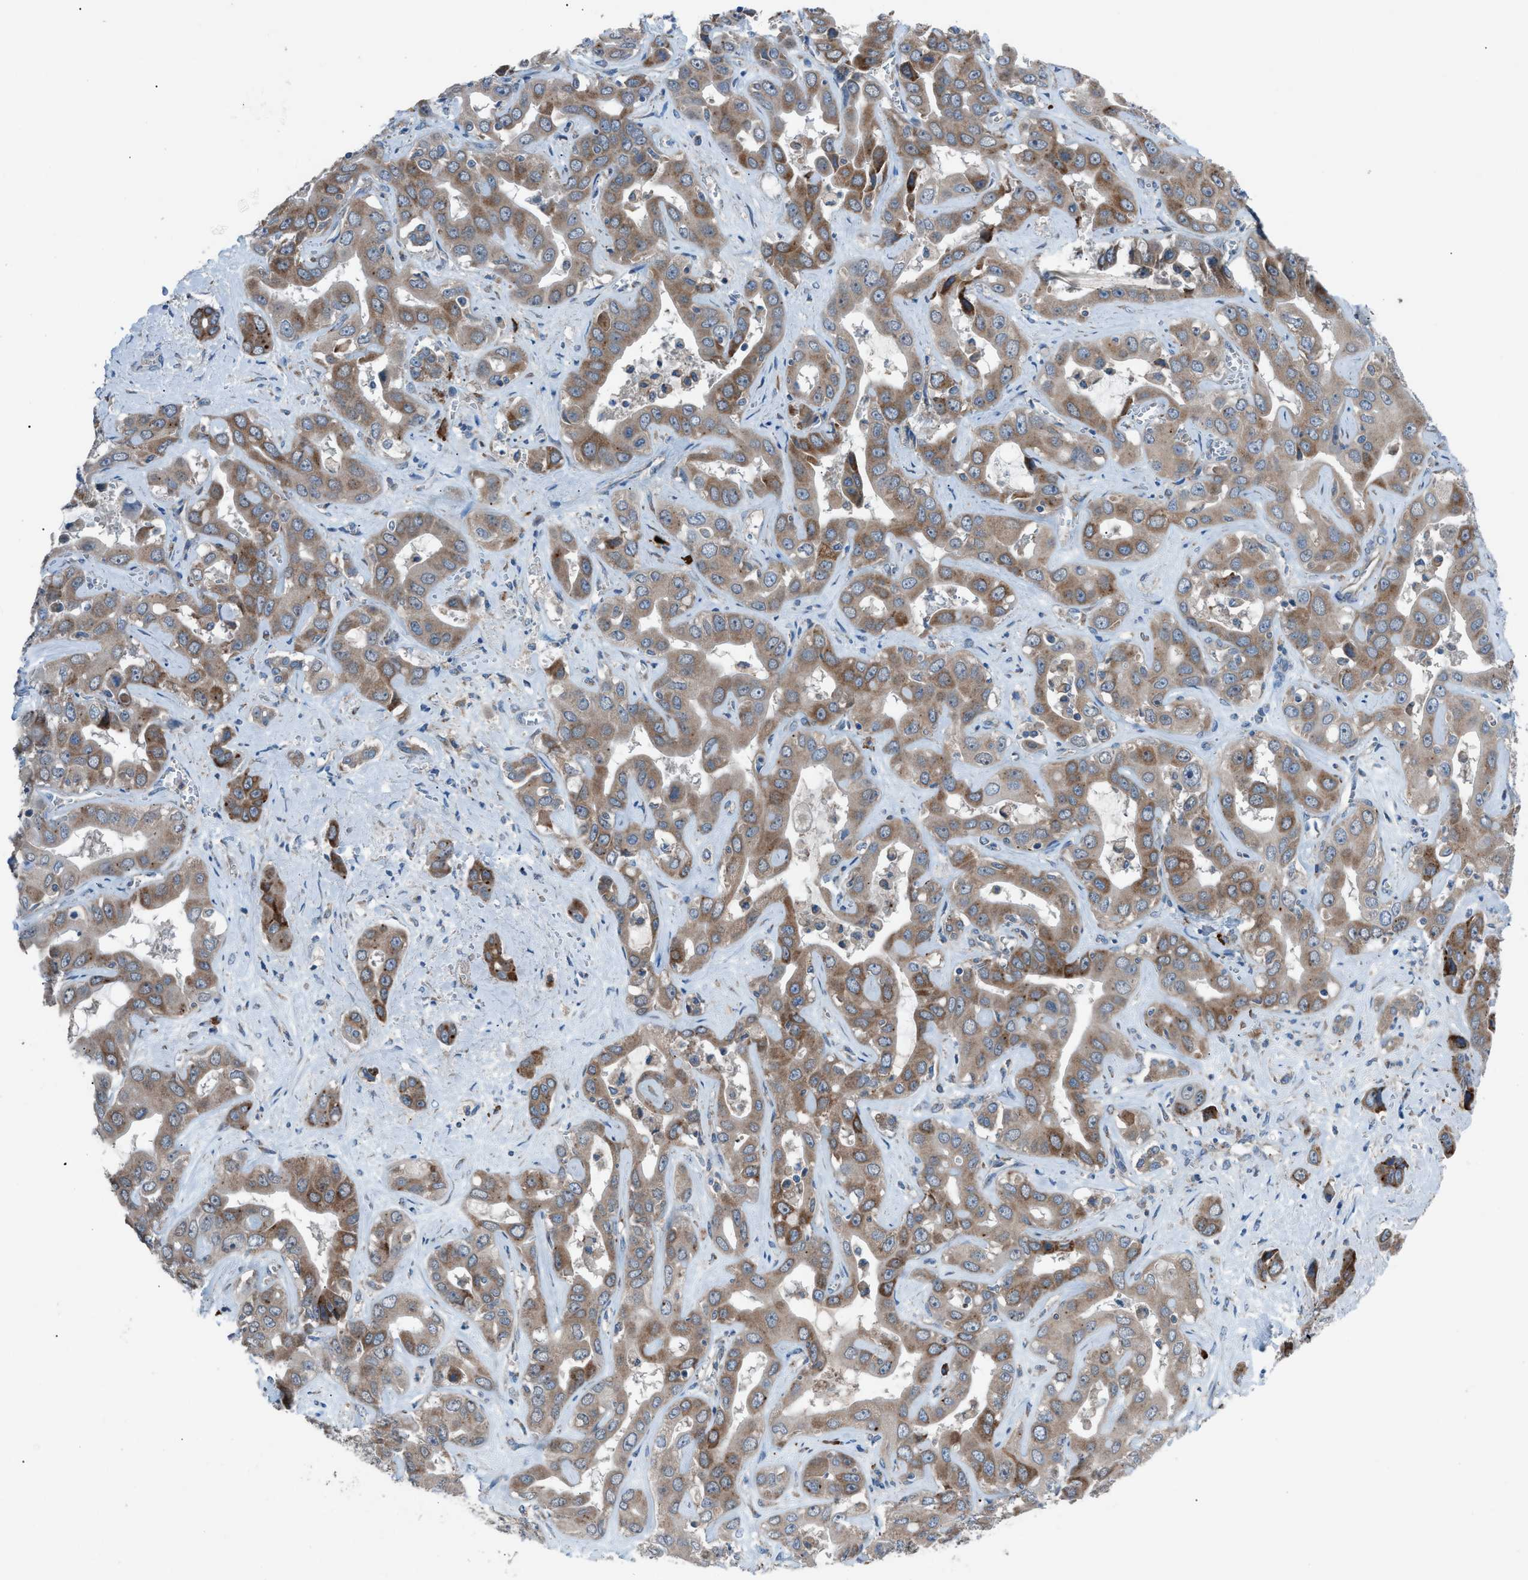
{"staining": {"intensity": "moderate", "quantity": ">75%", "location": "cytoplasmic/membranous"}, "tissue": "liver cancer", "cell_type": "Tumor cells", "image_type": "cancer", "snomed": [{"axis": "morphology", "description": "Cholangiocarcinoma"}, {"axis": "topography", "description": "Liver"}], "caption": "Human liver cancer (cholangiocarcinoma) stained for a protein (brown) shows moderate cytoplasmic/membranous positive staining in about >75% of tumor cells.", "gene": "HEG1", "patient": {"sex": "female", "age": 52}}